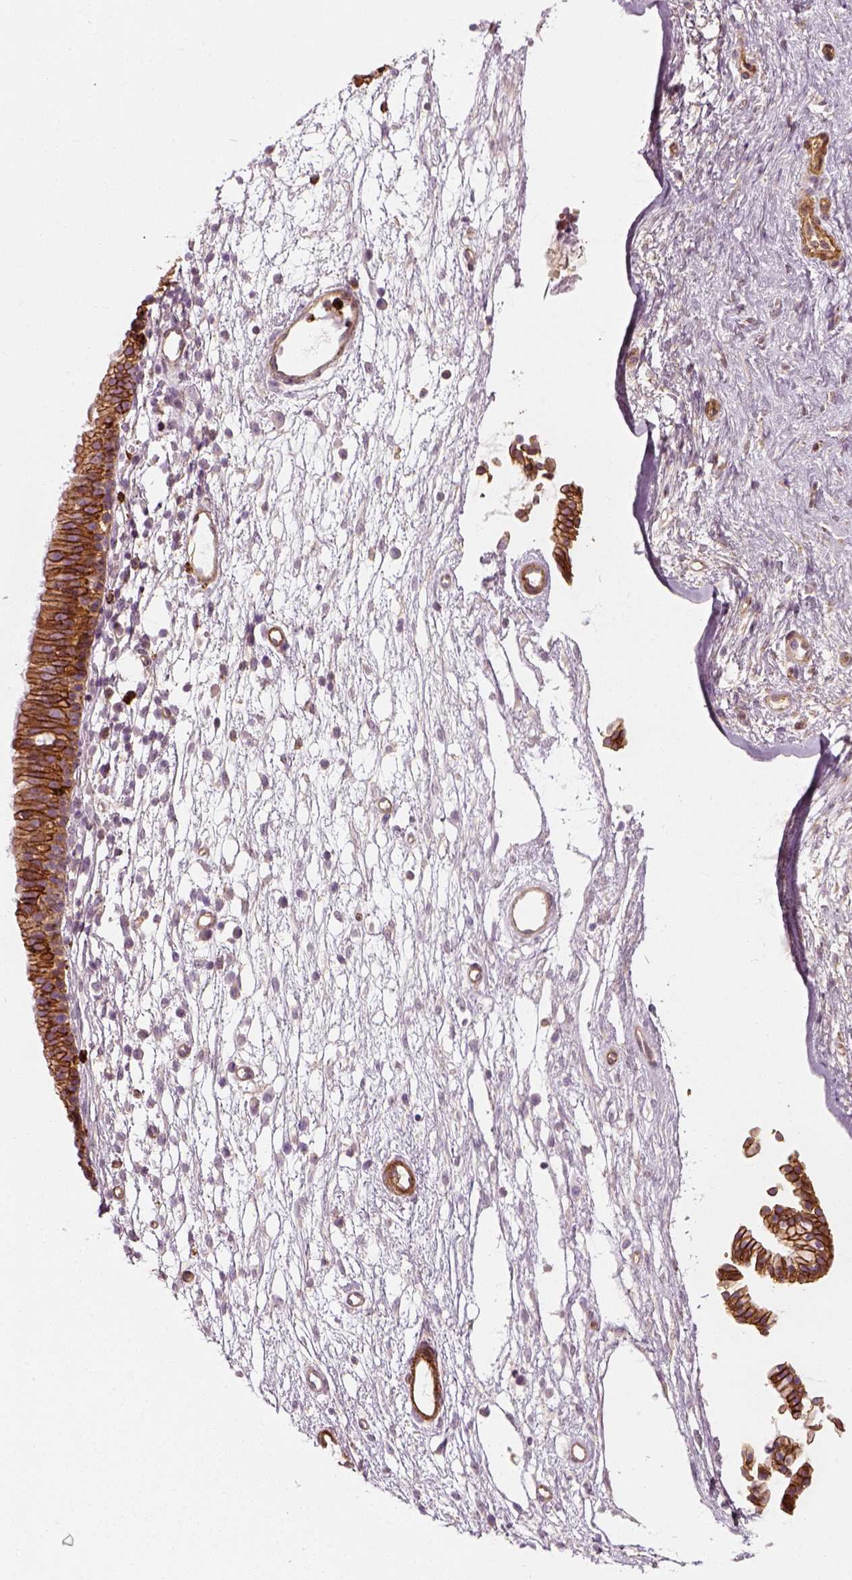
{"staining": {"intensity": "strong", "quantity": ">75%", "location": "cytoplasmic/membranous"}, "tissue": "nasopharynx", "cell_type": "Respiratory epithelial cells", "image_type": "normal", "snomed": [{"axis": "morphology", "description": "Normal tissue, NOS"}, {"axis": "topography", "description": "Nasopharynx"}], "caption": "Immunohistochemical staining of benign nasopharynx displays high levels of strong cytoplasmic/membranous expression in about >75% of respiratory epithelial cells.", "gene": "NPTN", "patient": {"sex": "male", "age": 24}}